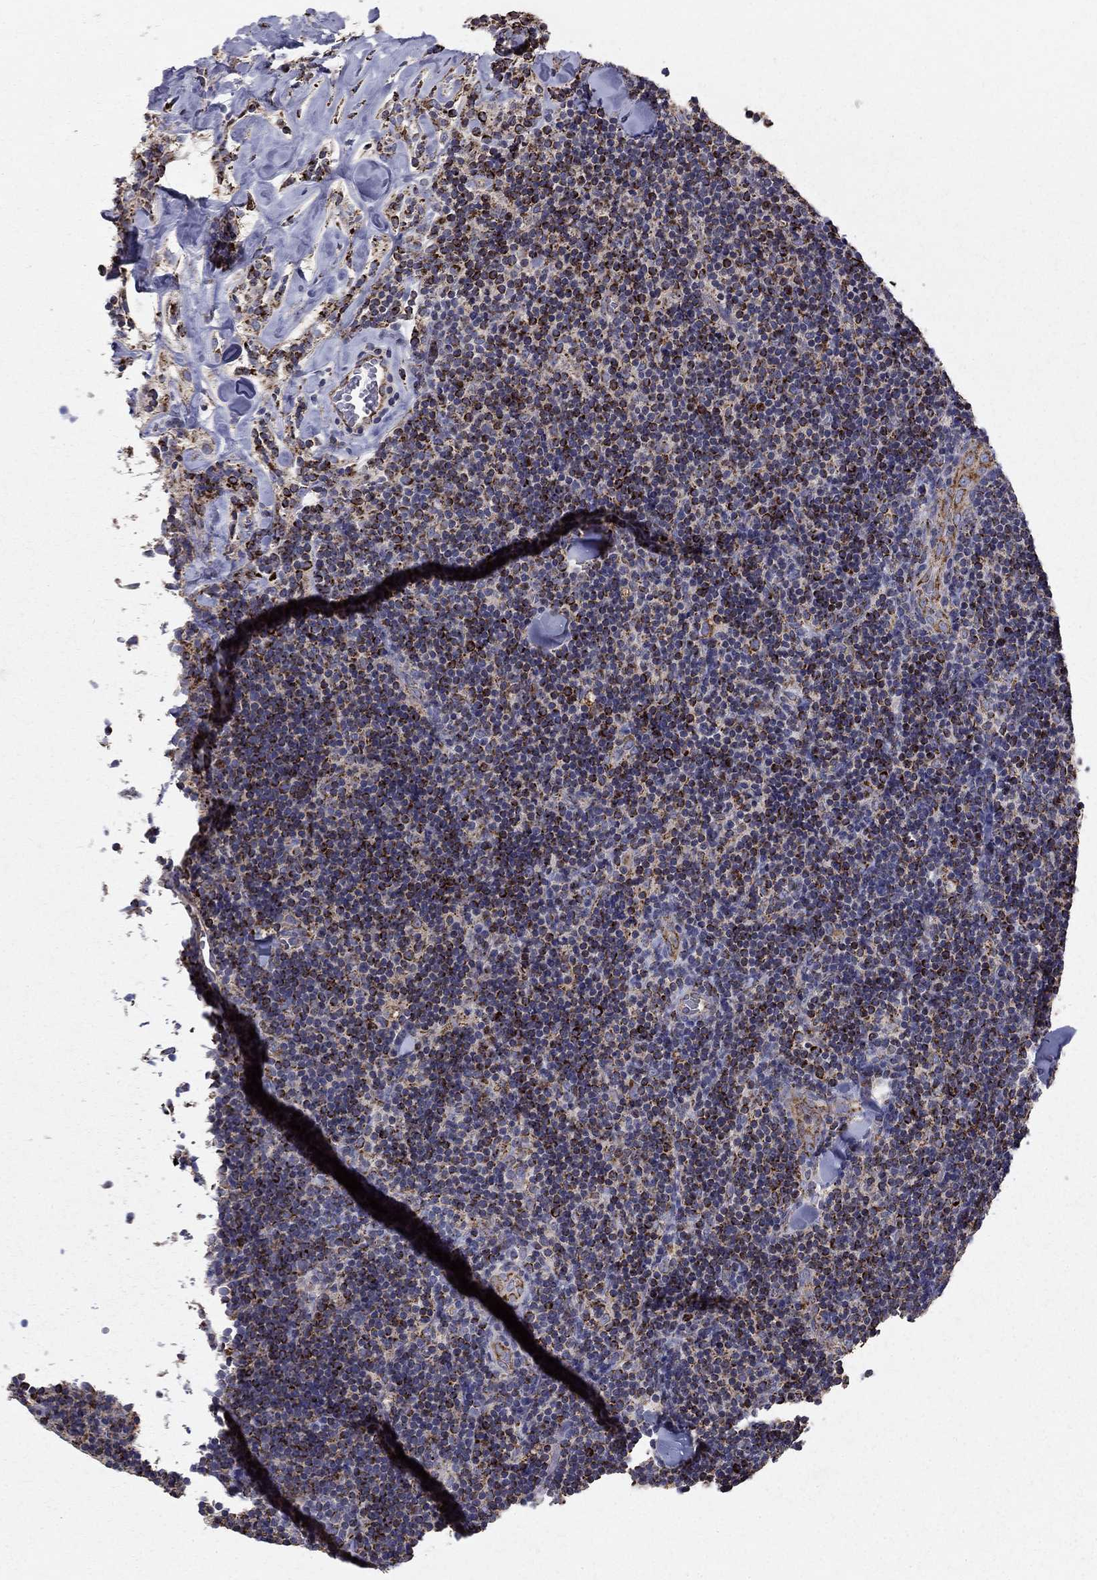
{"staining": {"intensity": "strong", "quantity": "25%-75%", "location": "cytoplasmic/membranous"}, "tissue": "lymphoma", "cell_type": "Tumor cells", "image_type": "cancer", "snomed": [{"axis": "morphology", "description": "Malignant lymphoma, non-Hodgkin's type, Low grade"}, {"axis": "topography", "description": "Lymph node"}], "caption": "IHC (DAB (3,3'-diaminobenzidine)) staining of low-grade malignant lymphoma, non-Hodgkin's type reveals strong cytoplasmic/membranous protein positivity in approximately 25%-75% of tumor cells.", "gene": "GCSH", "patient": {"sex": "female", "age": 56}}